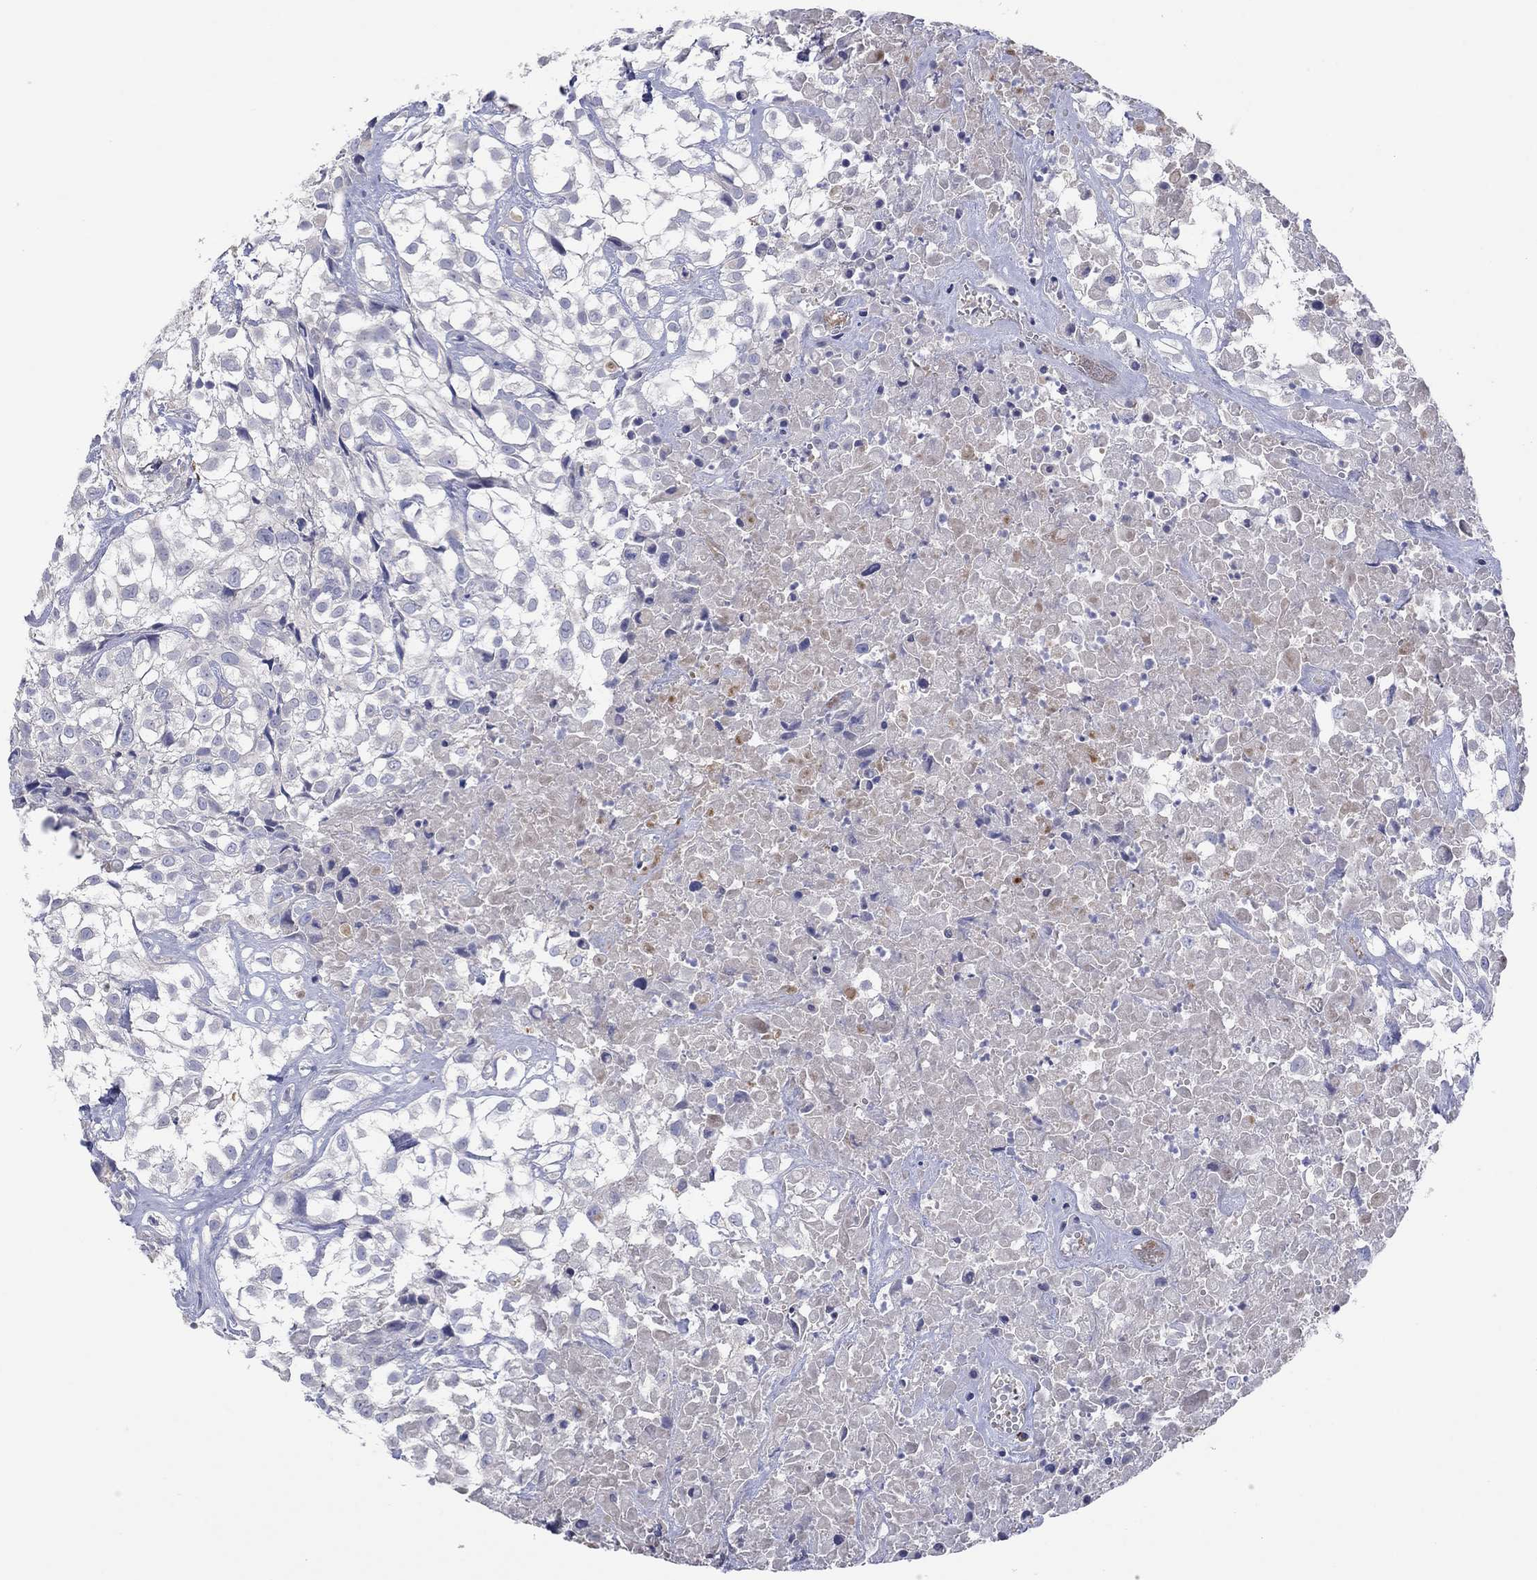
{"staining": {"intensity": "negative", "quantity": "none", "location": "none"}, "tissue": "urothelial cancer", "cell_type": "Tumor cells", "image_type": "cancer", "snomed": [{"axis": "morphology", "description": "Urothelial carcinoma, High grade"}, {"axis": "topography", "description": "Urinary bladder"}], "caption": "A high-resolution histopathology image shows IHC staining of high-grade urothelial carcinoma, which shows no significant expression in tumor cells.", "gene": "PLCL2", "patient": {"sex": "male", "age": 56}}